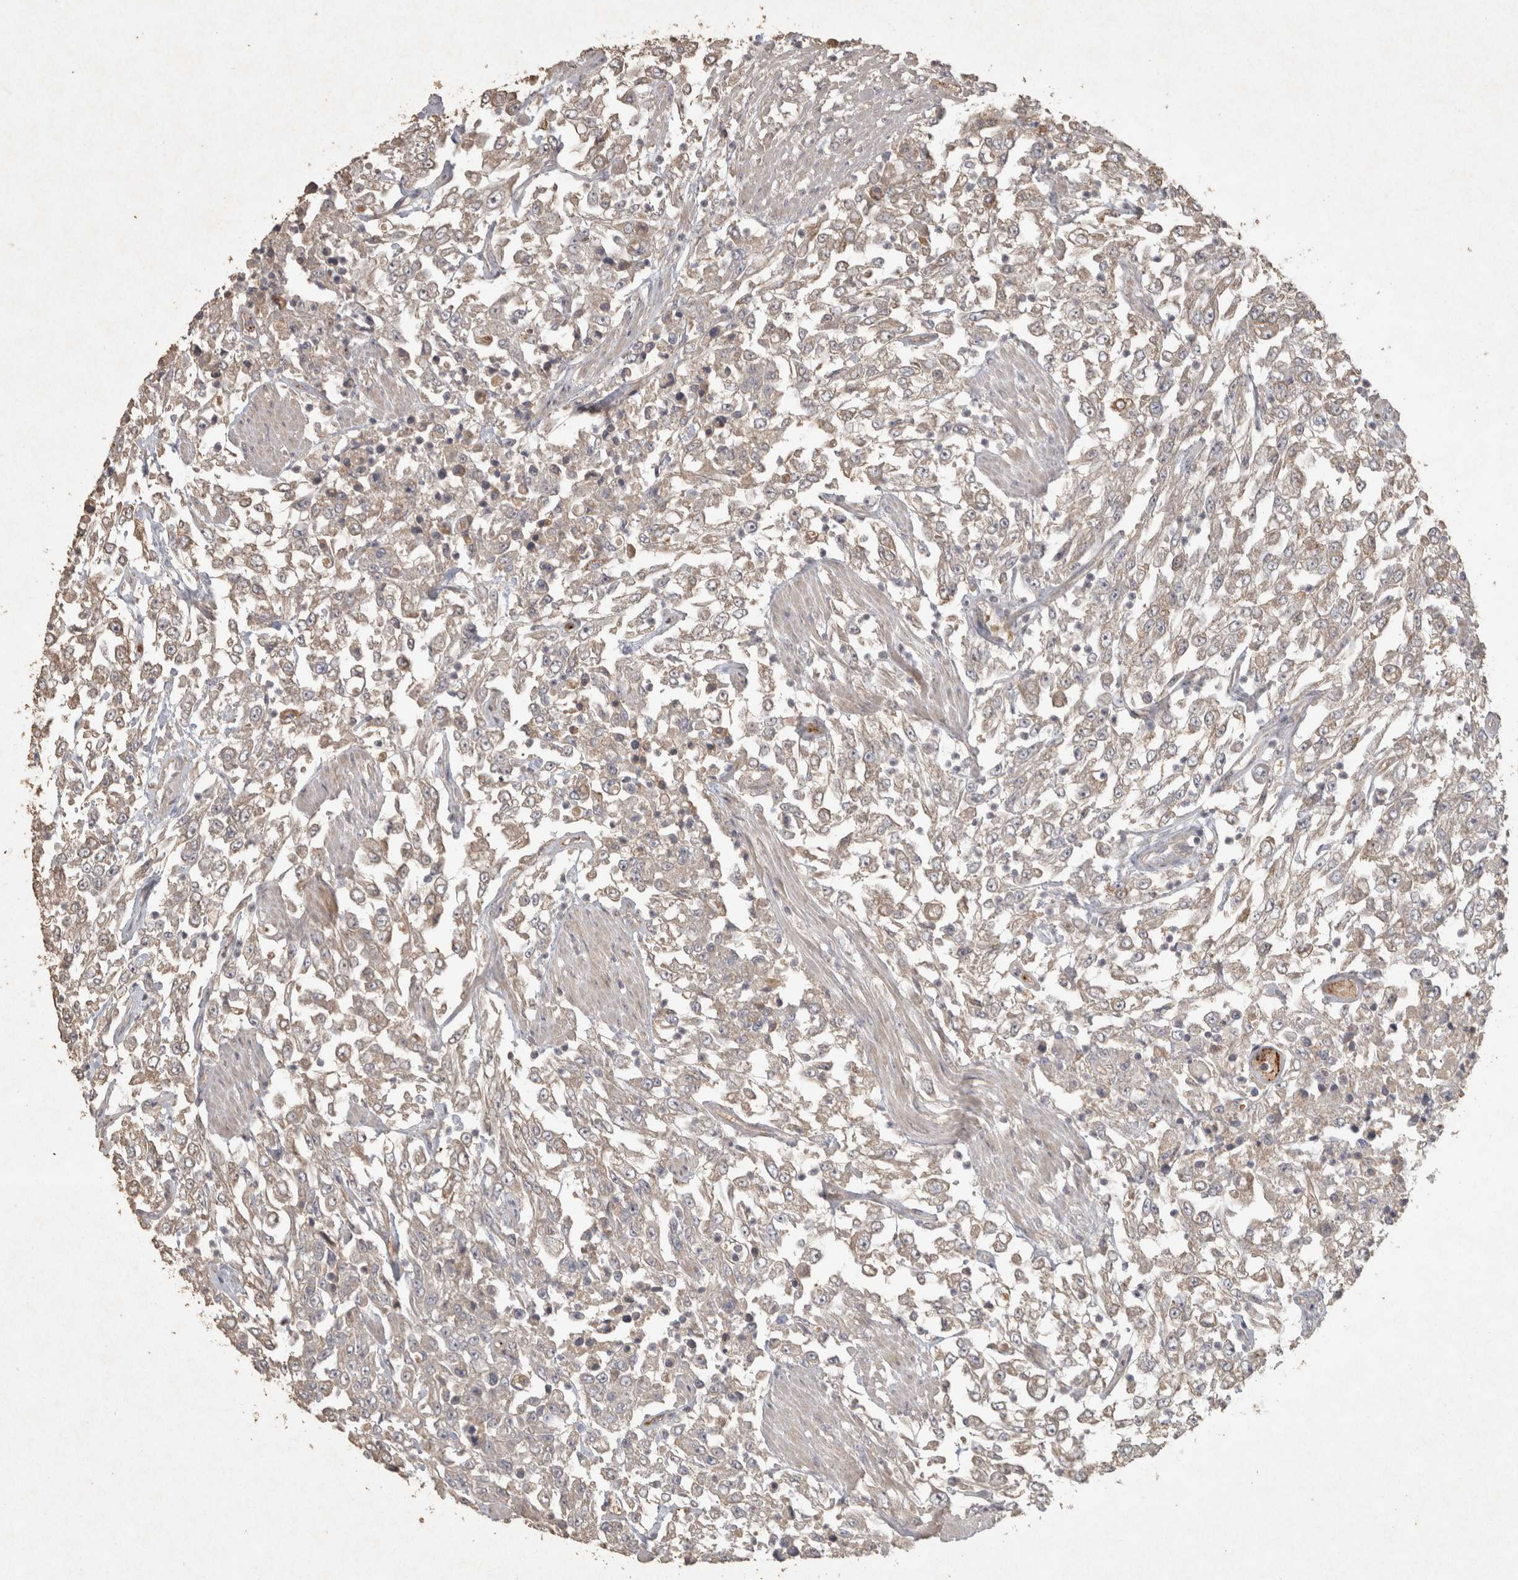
{"staining": {"intensity": "weak", "quantity": "25%-75%", "location": "cytoplasmic/membranous"}, "tissue": "urothelial cancer", "cell_type": "Tumor cells", "image_type": "cancer", "snomed": [{"axis": "morphology", "description": "Urothelial carcinoma, High grade"}, {"axis": "topography", "description": "Urinary bladder"}], "caption": "Urothelial carcinoma (high-grade) was stained to show a protein in brown. There is low levels of weak cytoplasmic/membranous positivity in approximately 25%-75% of tumor cells. The staining is performed using DAB (3,3'-diaminobenzidine) brown chromogen to label protein expression. The nuclei are counter-stained blue using hematoxylin.", "gene": "OSTN", "patient": {"sex": "male", "age": 46}}